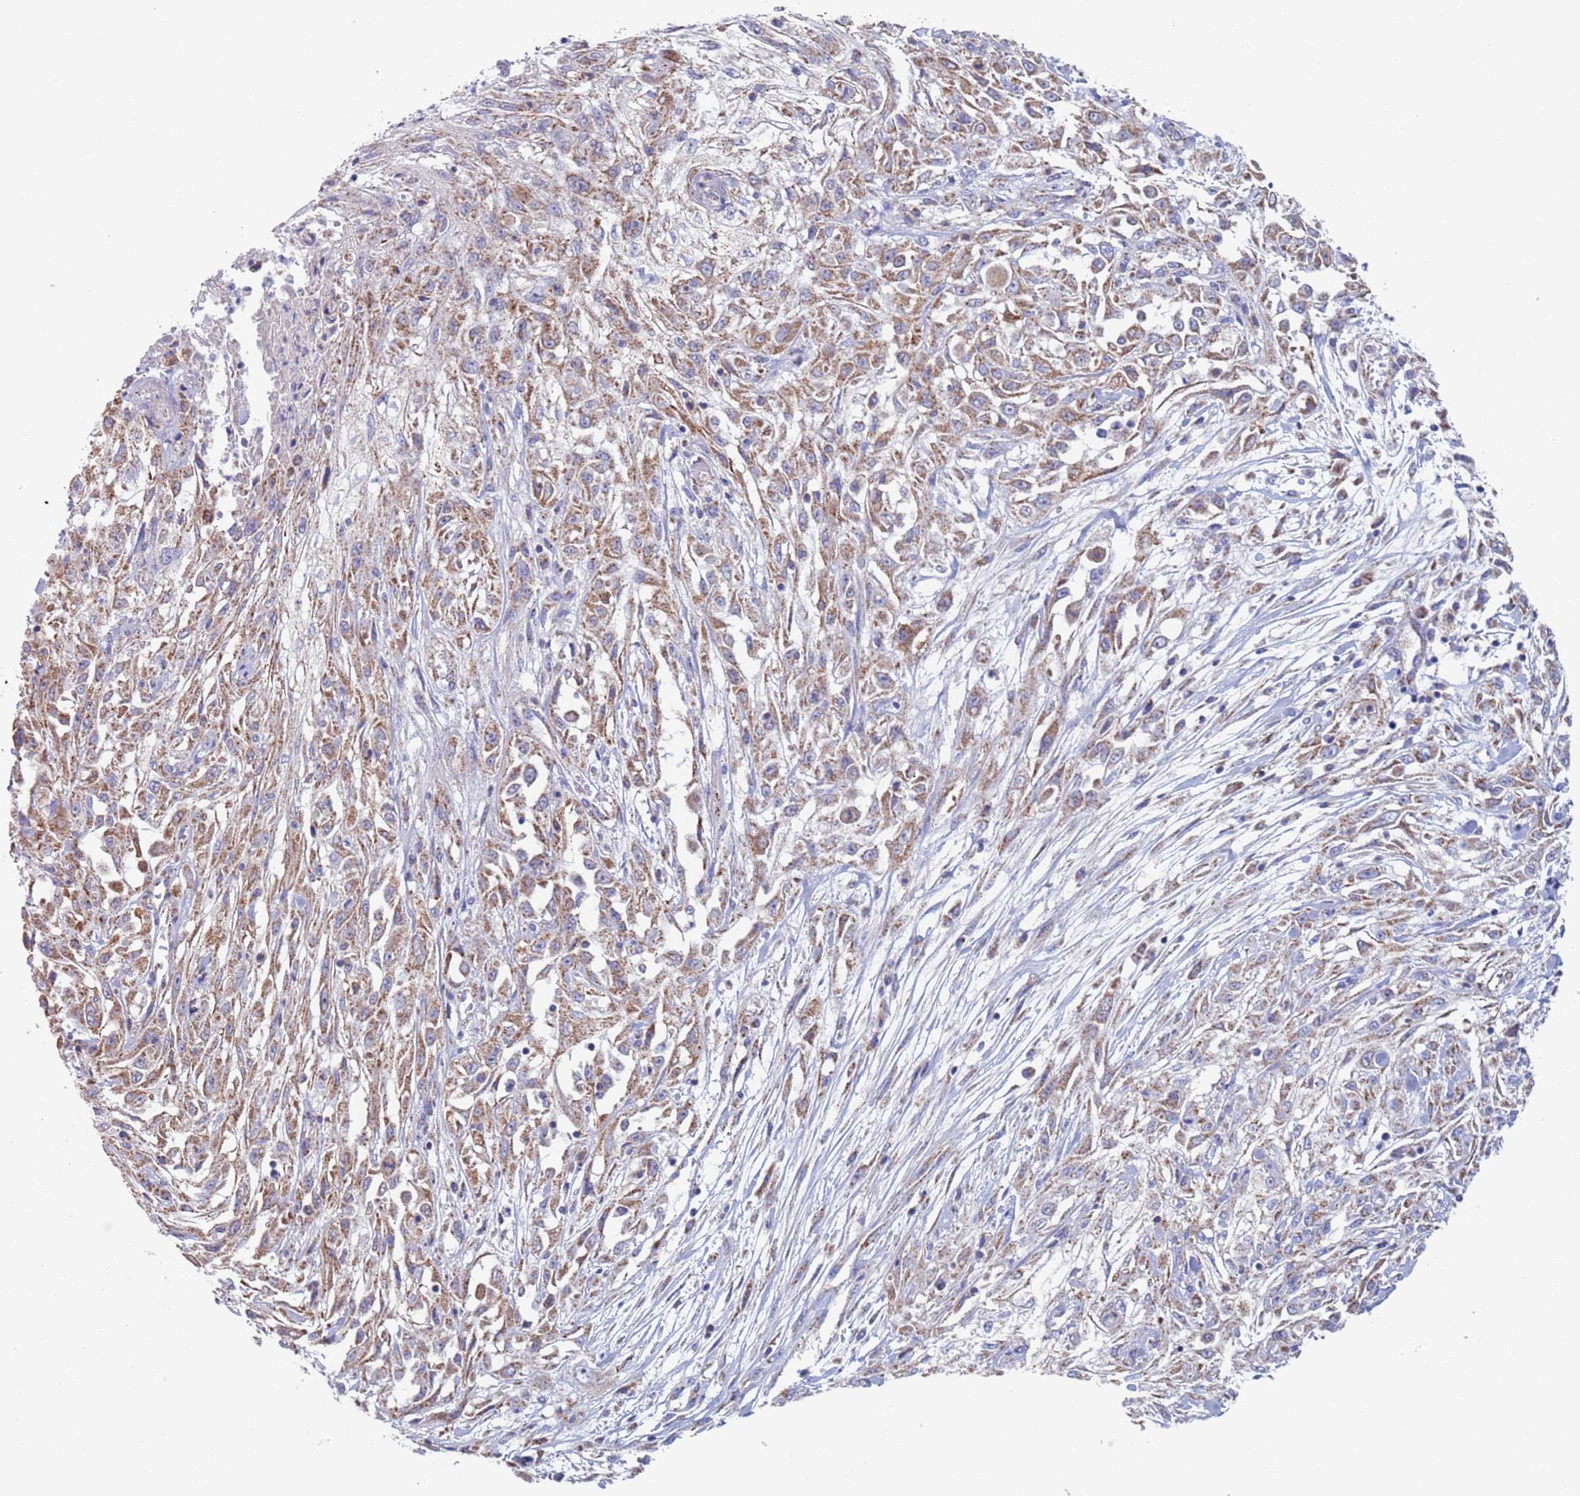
{"staining": {"intensity": "moderate", "quantity": ">75%", "location": "cytoplasmic/membranous"}, "tissue": "skin cancer", "cell_type": "Tumor cells", "image_type": "cancer", "snomed": [{"axis": "morphology", "description": "Squamous cell carcinoma, NOS"}, {"axis": "morphology", "description": "Squamous cell carcinoma, metastatic, NOS"}, {"axis": "topography", "description": "Skin"}, {"axis": "topography", "description": "Lymph node"}], "caption": "A brown stain labels moderate cytoplasmic/membranous positivity of a protein in skin cancer (squamous cell carcinoma) tumor cells. (DAB IHC, brown staining for protein, blue staining for nuclei).", "gene": "MRPL22", "patient": {"sex": "male", "age": 75}}